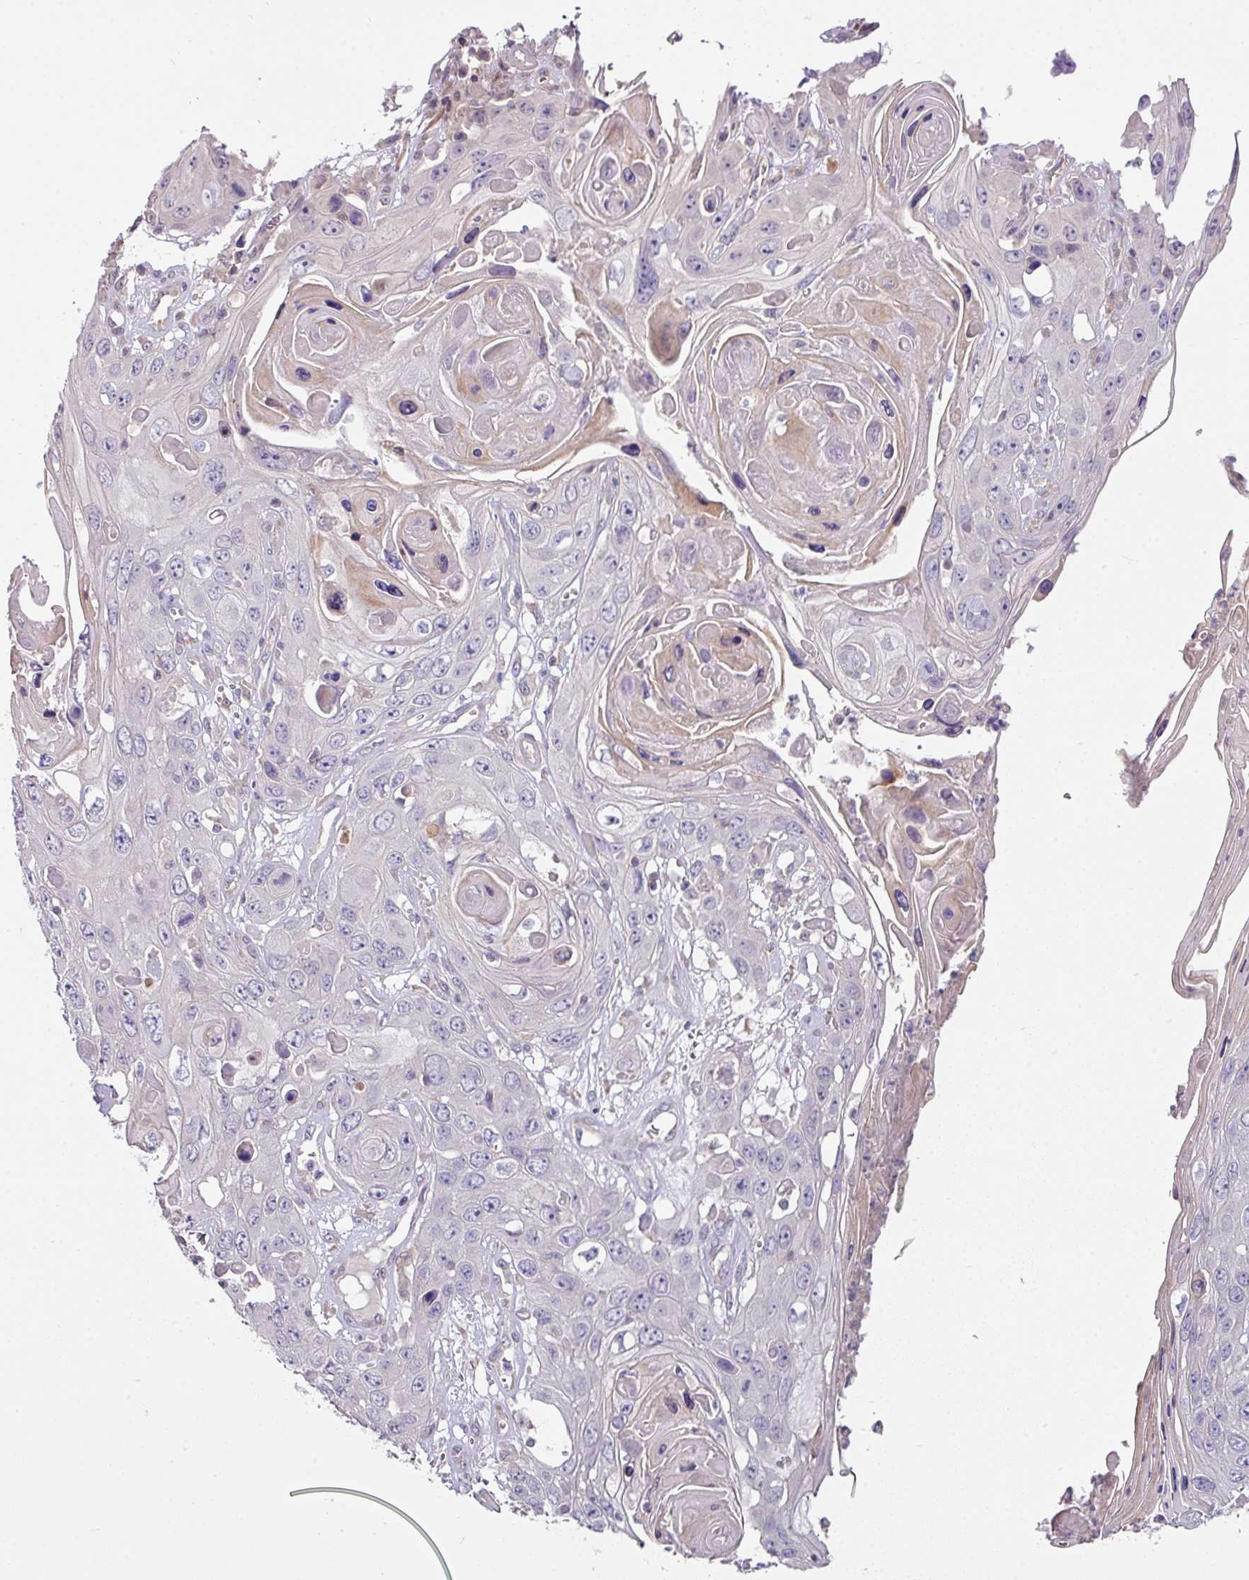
{"staining": {"intensity": "negative", "quantity": "none", "location": "none"}, "tissue": "skin cancer", "cell_type": "Tumor cells", "image_type": "cancer", "snomed": [{"axis": "morphology", "description": "Squamous cell carcinoma, NOS"}, {"axis": "topography", "description": "Skin"}], "caption": "Immunohistochemistry (IHC) image of skin cancer (squamous cell carcinoma) stained for a protein (brown), which shows no expression in tumor cells.", "gene": "SLAMF6", "patient": {"sex": "male", "age": 55}}